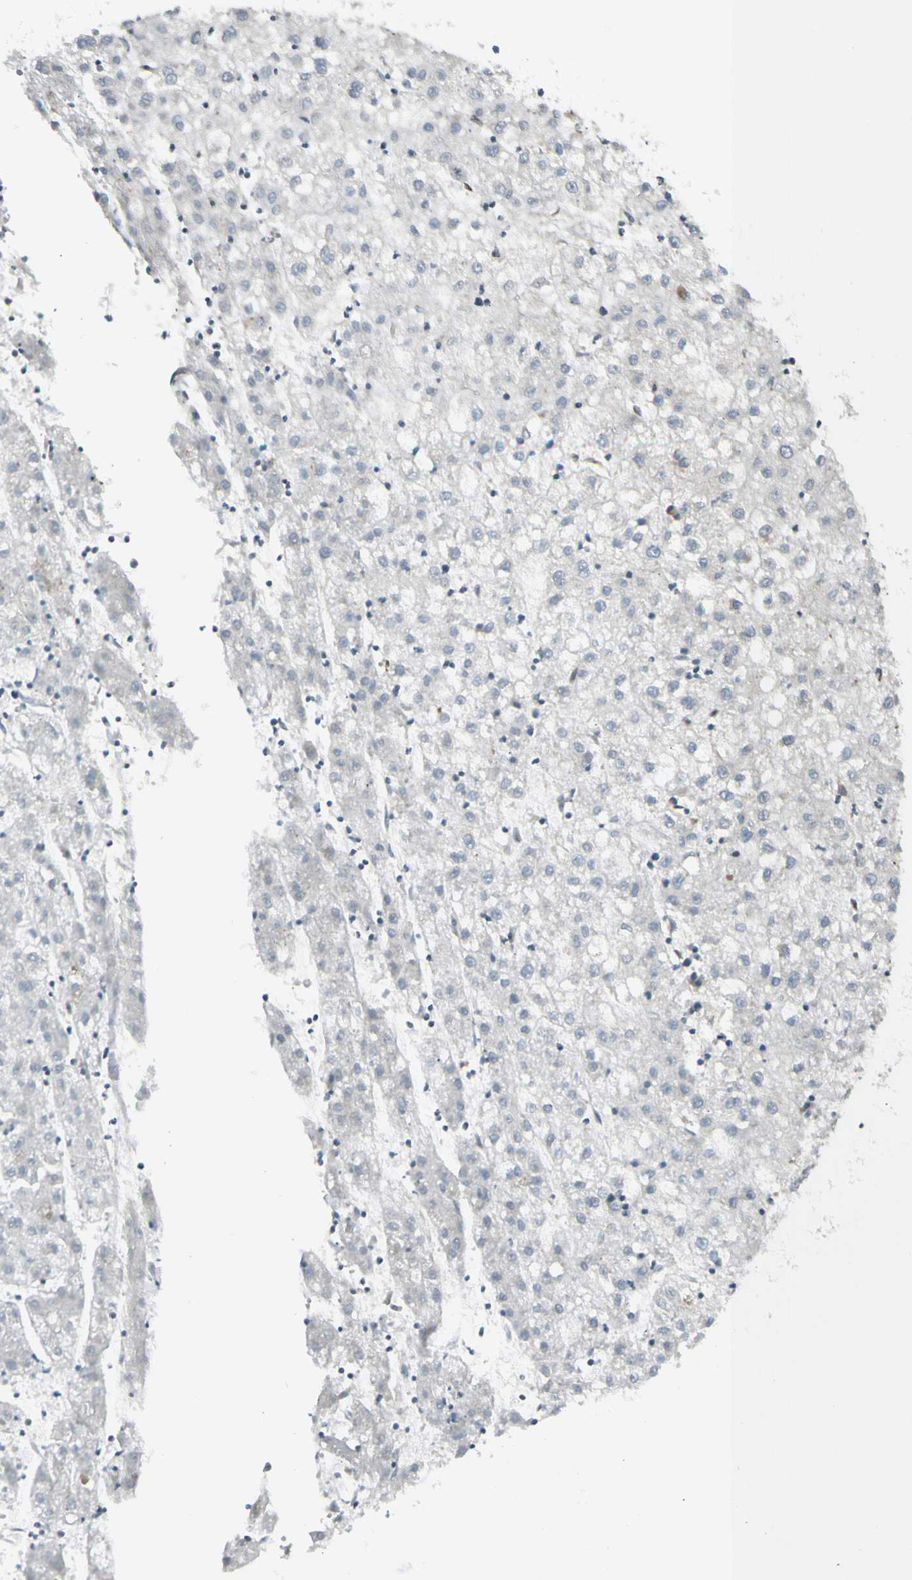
{"staining": {"intensity": "negative", "quantity": "none", "location": "none"}, "tissue": "liver cancer", "cell_type": "Tumor cells", "image_type": "cancer", "snomed": [{"axis": "morphology", "description": "Carcinoma, Hepatocellular, NOS"}, {"axis": "topography", "description": "Liver"}], "caption": "DAB (3,3'-diaminobenzidine) immunohistochemical staining of human liver hepatocellular carcinoma exhibits no significant positivity in tumor cells. (Brightfield microscopy of DAB (3,3'-diaminobenzidine) IHC at high magnification).", "gene": "FGF10", "patient": {"sex": "male", "age": 72}}